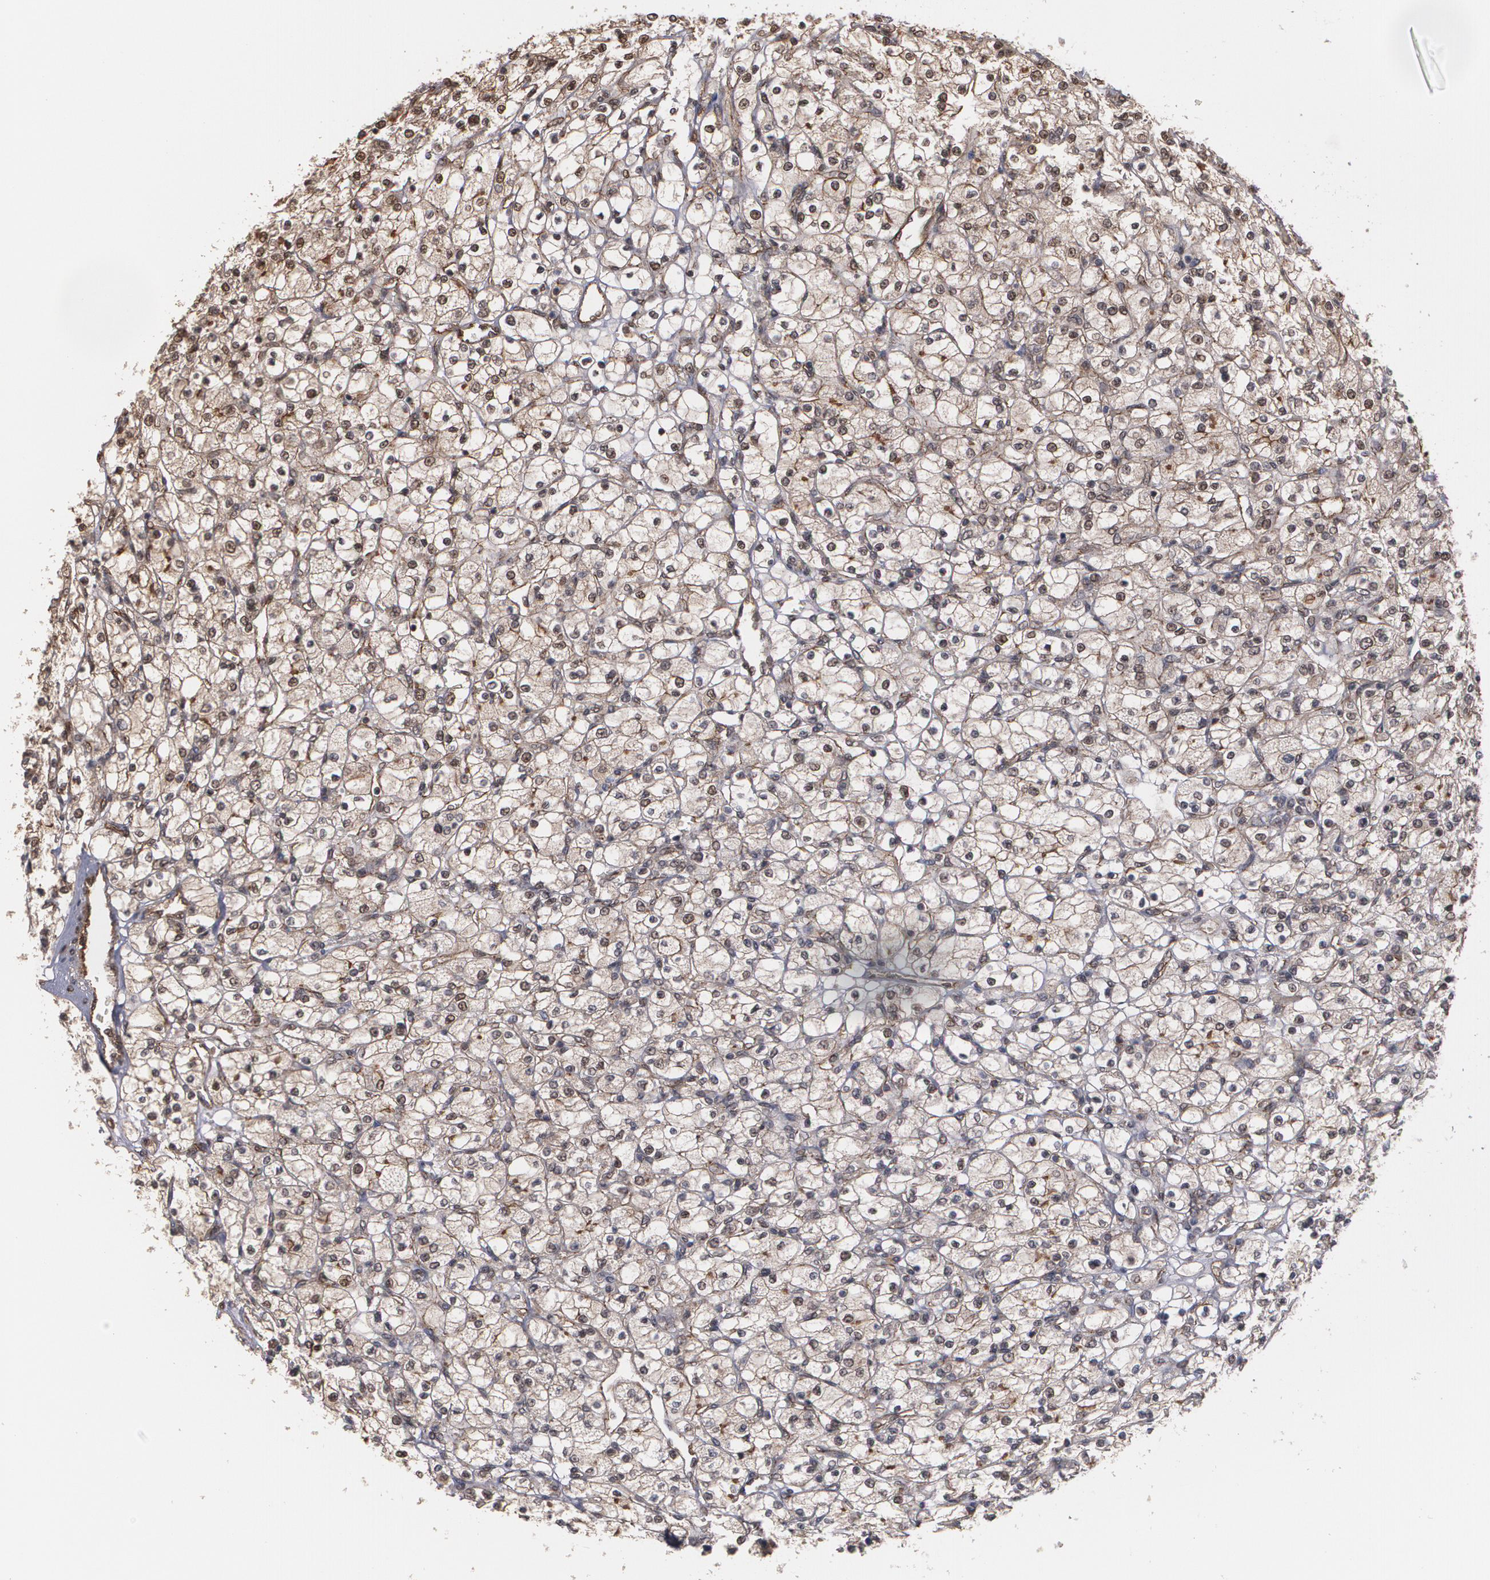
{"staining": {"intensity": "moderate", "quantity": ">75%", "location": "cytoplasmic/membranous"}, "tissue": "renal cancer", "cell_type": "Tumor cells", "image_type": "cancer", "snomed": [{"axis": "morphology", "description": "Adenocarcinoma, NOS"}, {"axis": "topography", "description": "Kidney"}], "caption": "A medium amount of moderate cytoplasmic/membranous expression is identified in about >75% of tumor cells in adenocarcinoma (renal) tissue. (DAB (3,3'-diaminobenzidine) IHC with brightfield microscopy, high magnification).", "gene": "TJP1", "patient": {"sex": "female", "age": 83}}